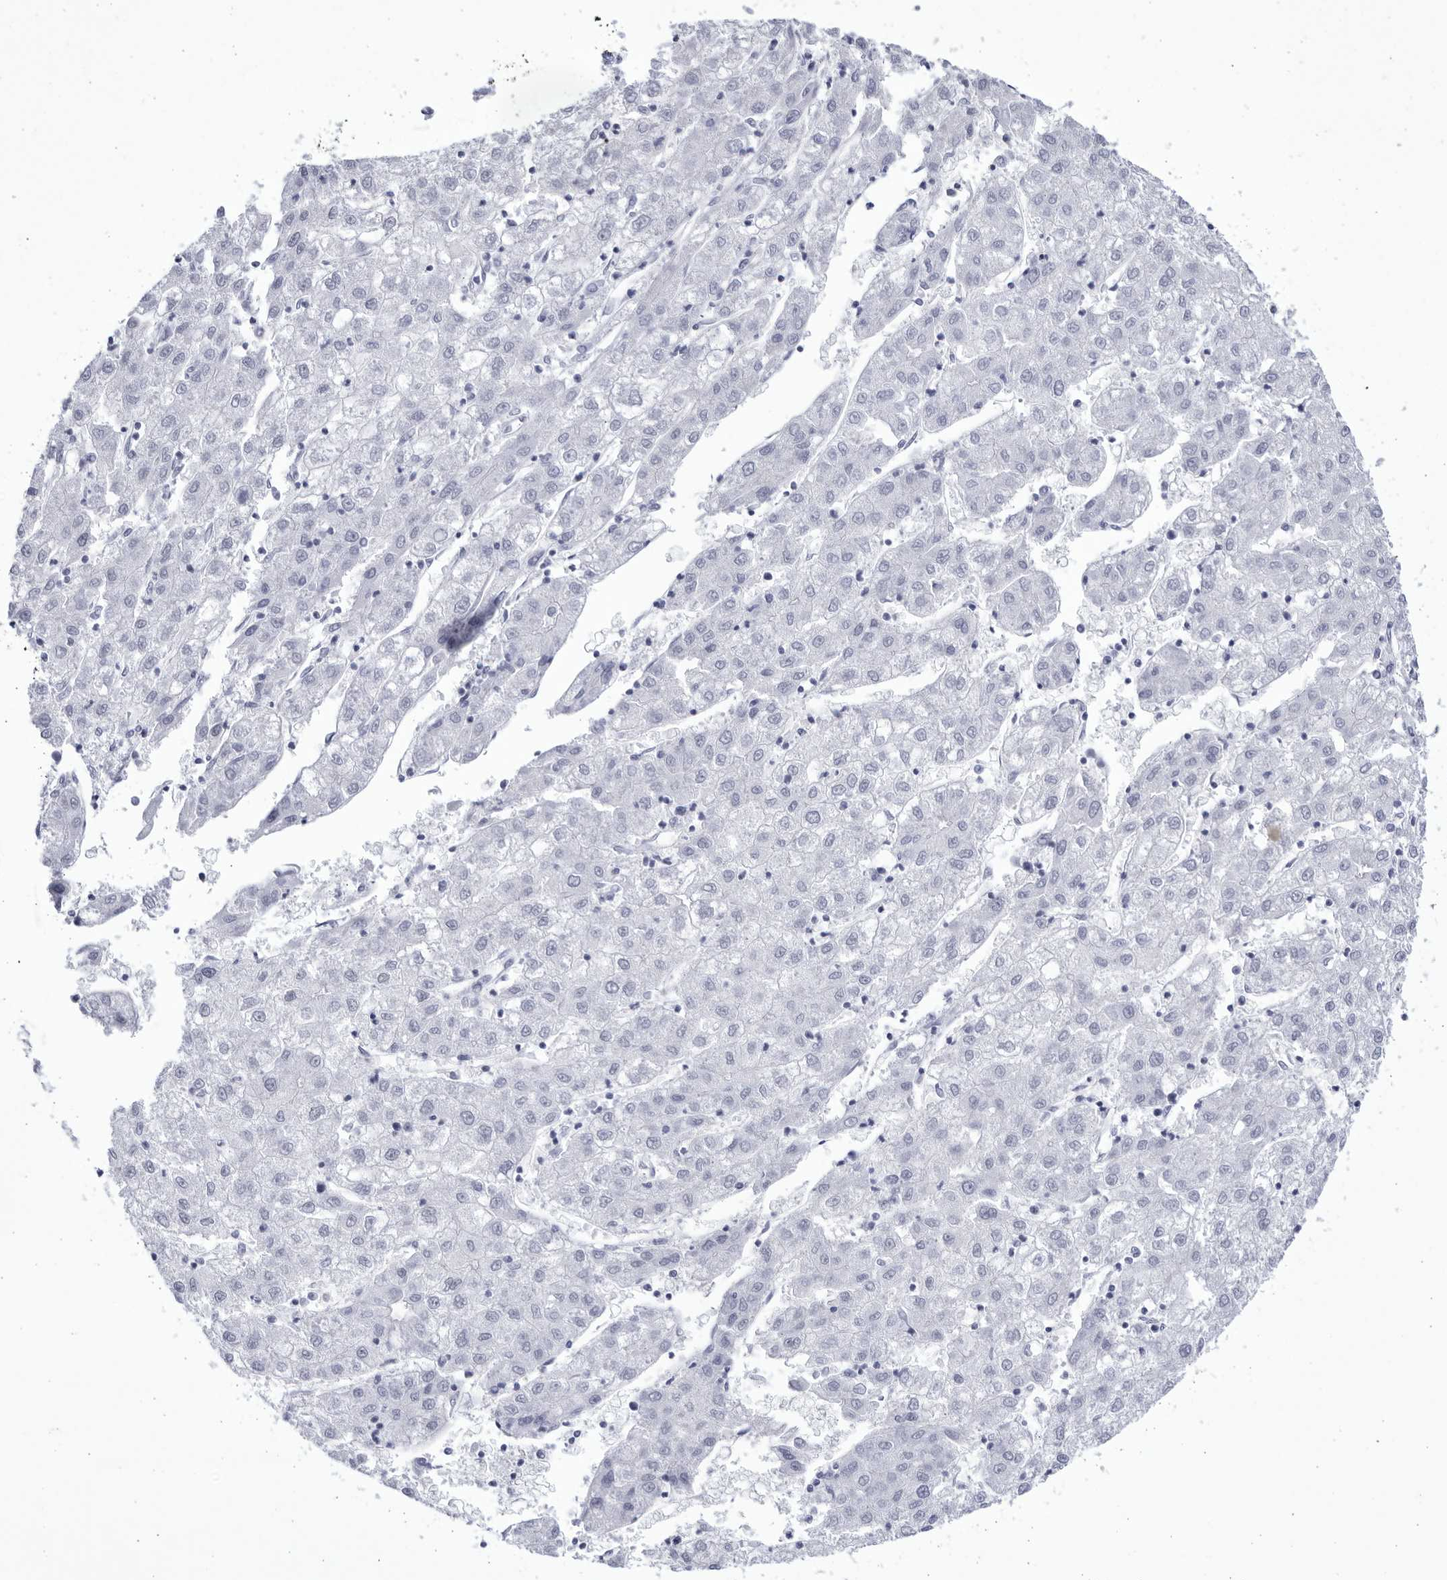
{"staining": {"intensity": "negative", "quantity": "none", "location": "none"}, "tissue": "liver cancer", "cell_type": "Tumor cells", "image_type": "cancer", "snomed": [{"axis": "morphology", "description": "Carcinoma, Hepatocellular, NOS"}, {"axis": "topography", "description": "Liver"}], "caption": "IHC of liver hepatocellular carcinoma displays no expression in tumor cells. (DAB (3,3'-diaminobenzidine) immunohistochemistry (IHC), high magnification).", "gene": "CCDC181", "patient": {"sex": "male", "age": 72}}